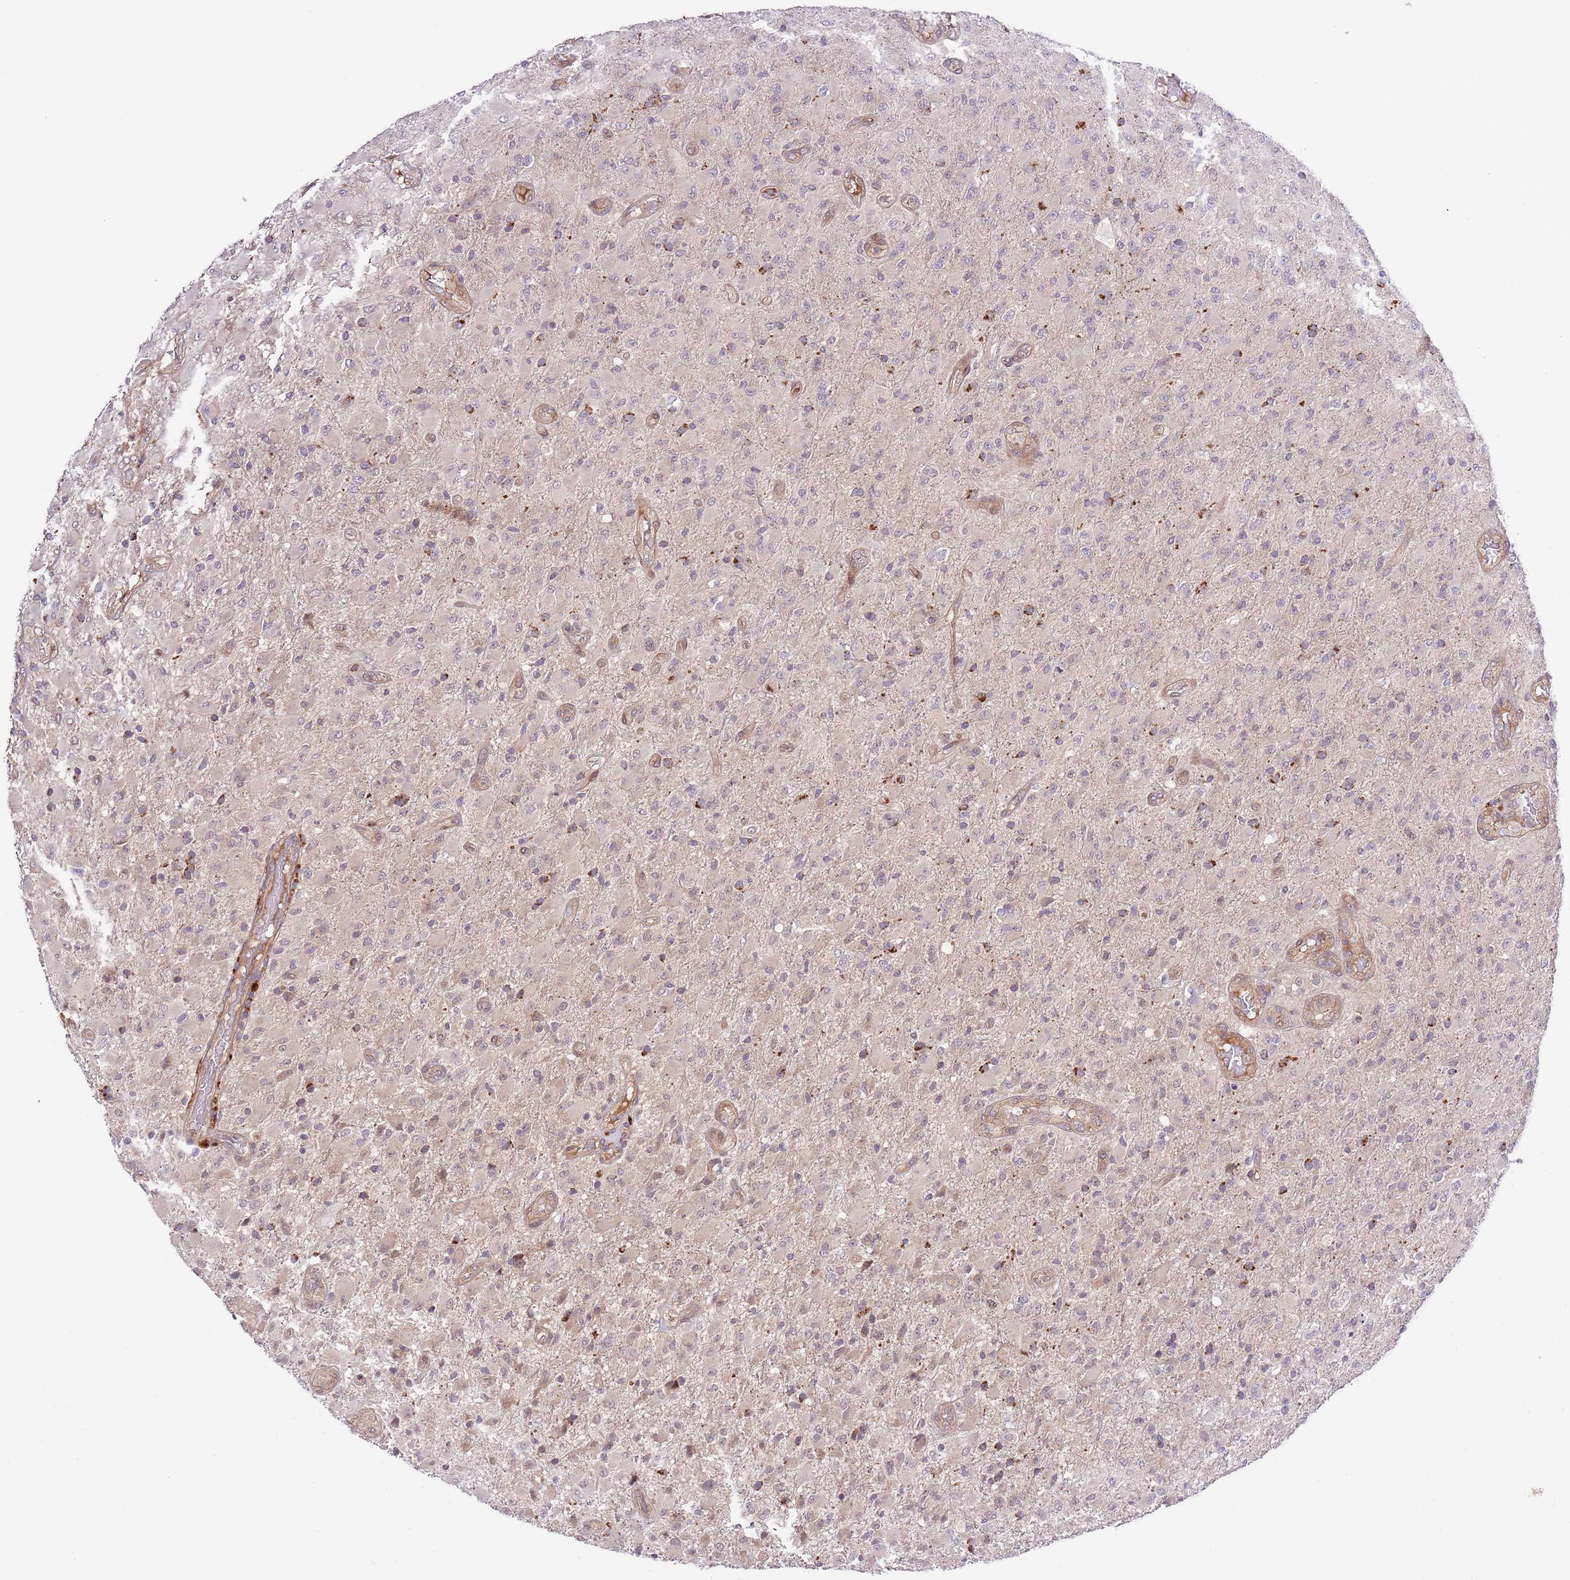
{"staining": {"intensity": "moderate", "quantity": "<25%", "location": "cytoplasmic/membranous"}, "tissue": "glioma", "cell_type": "Tumor cells", "image_type": "cancer", "snomed": [{"axis": "morphology", "description": "Glioma, malignant, Low grade"}, {"axis": "topography", "description": "Brain"}], "caption": "This image reveals immunohistochemistry staining of glioma, with low moderate cytoplasmic/membranous expression in about <25% of tumor cells.", "gene": "PRR16", "patient": {"sex": "male", "age": 65}}